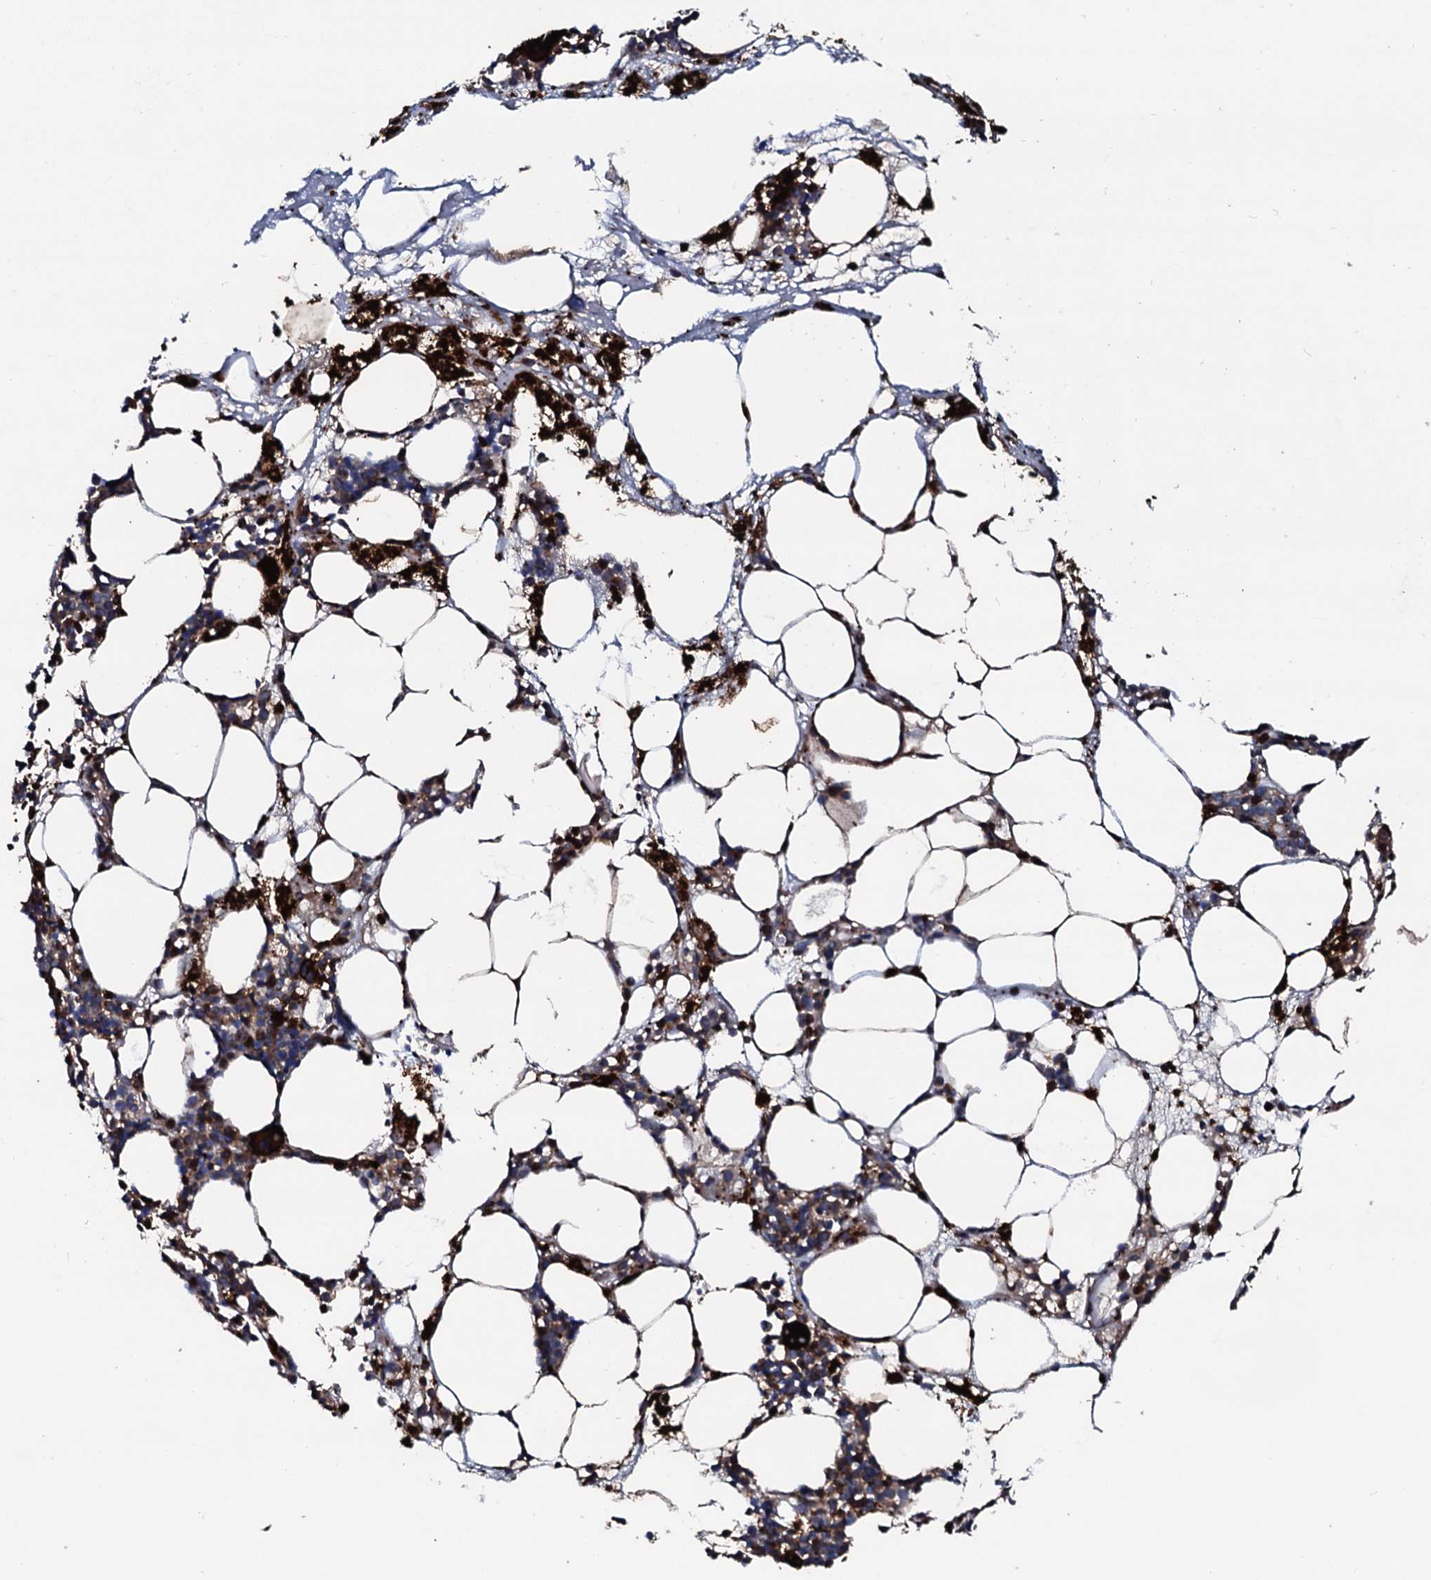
{"staining": {"intensity": "strong", "quantity": "25%-75%", "location": "cytoplasmic/membranous"}, "tissue": "bone marrow", "cell_type": "Hematopoietic cells", "image_type": "normal", "snomed": [{"axis": "morphology", "description": "Normal tissue, NOS"}, {"axis": "topography", "description": "Bone marrow"}], "caption": "Protein staining of unremarkable bone marrow exhibits strong cytoplasmic/membranous staining in approximately 25%-75% of hematopoietic cells. Using DAB (3,3'-diaminobenzidine) (brown) and hematoxylin (blue) stains, captured at high magnification using brightfield microscopy.", "gene": "ENSG00000256591", "patient": {"sex": "male", "age": 80}}